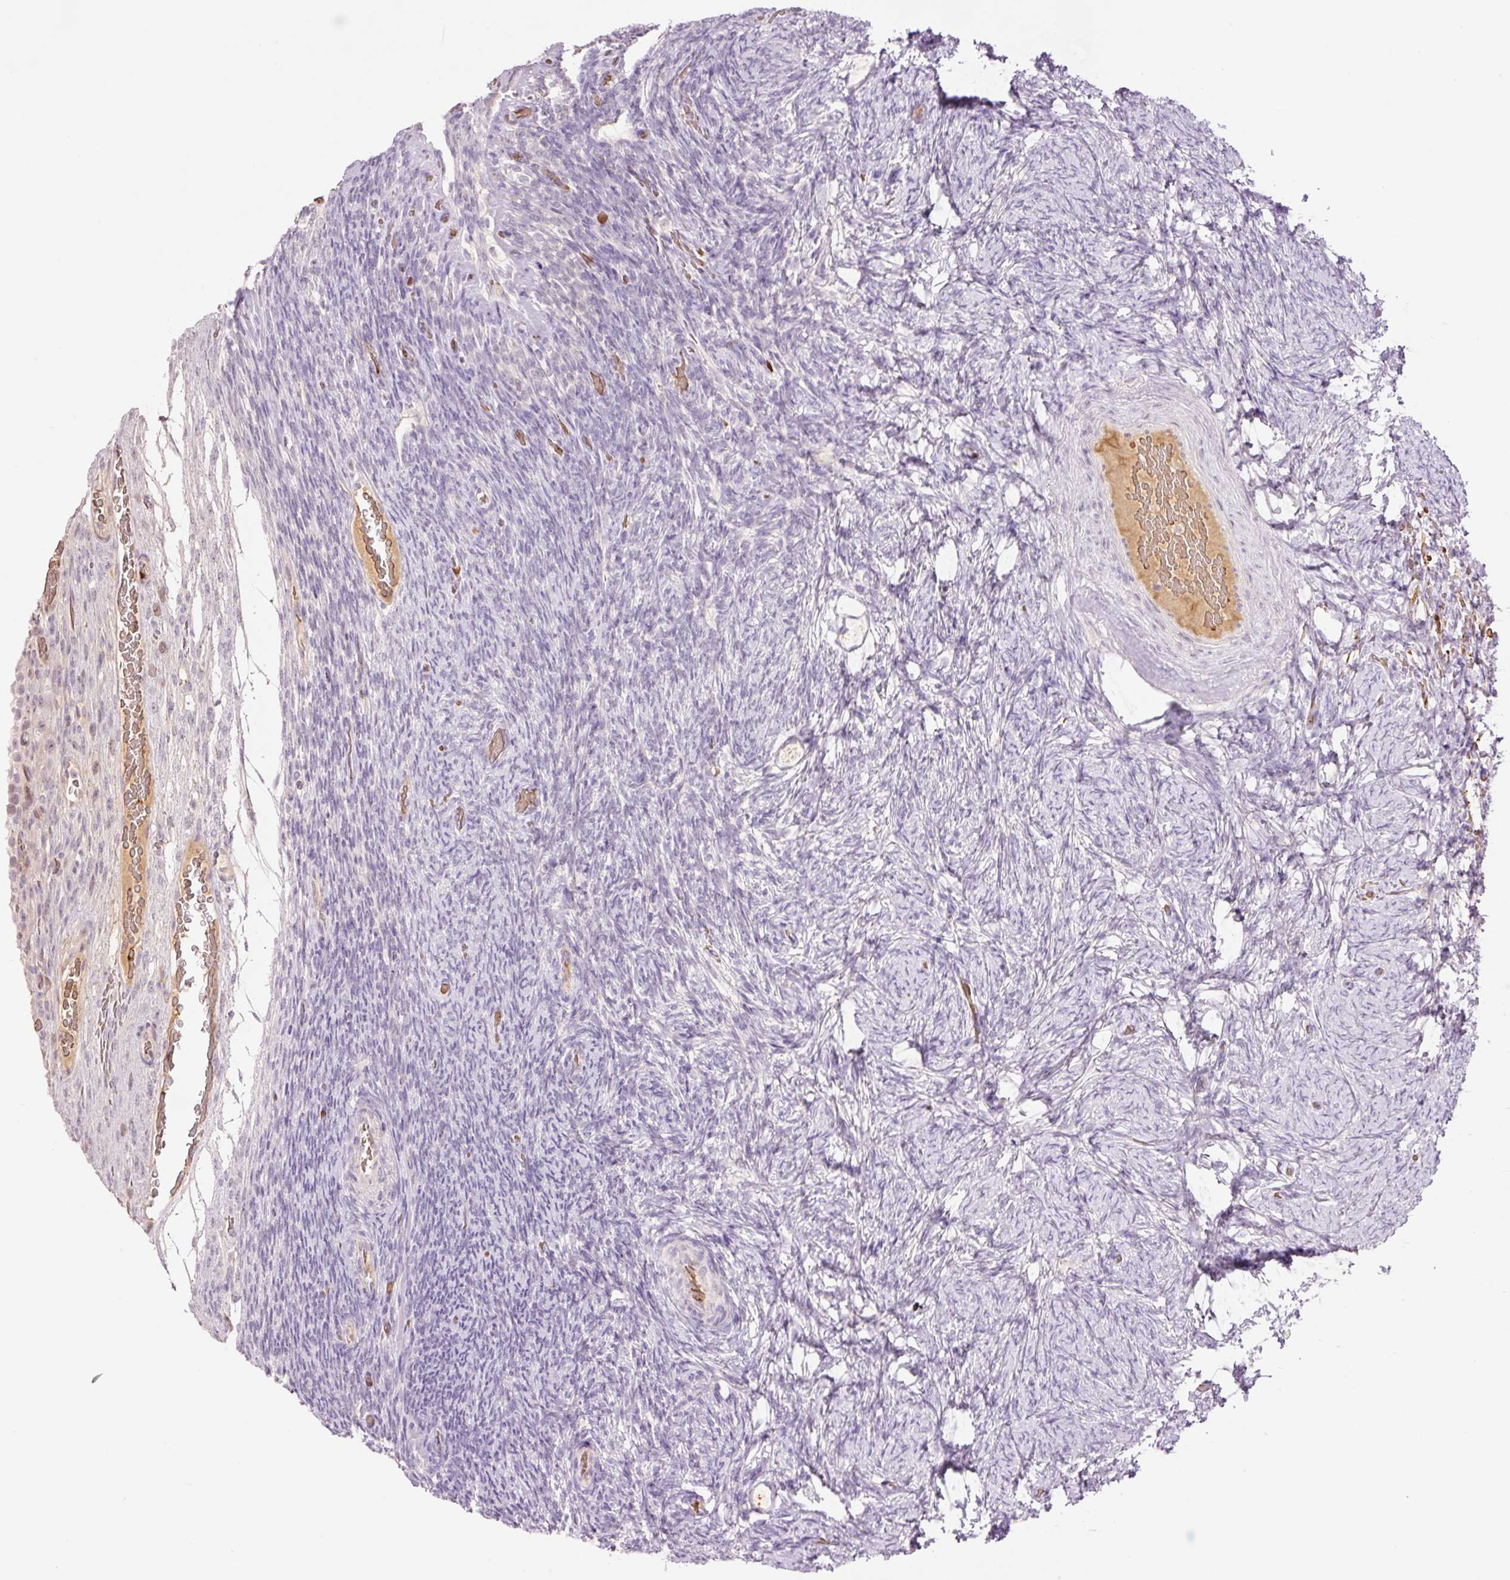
{"staining": {"intensity": "negative", "quantity": "none", "location": "none"}, "tissue": "ovary", "cell_type": "Follicle cells", "image_type": "normal", "snomed": [{"axis": "morphology", "description": "Normal tissue, NOS"}, {"axis": "topography", "description": "Ovary"}], "caption": "This photomicrograph is of normal ovary stained with immunohistochemistry to label a protein in brown with the nuclei are counter-stained blue. There is no expression in follicle cells.", "gene": "LY6G6D", "patient": {"sex": "female", "age": 34}}